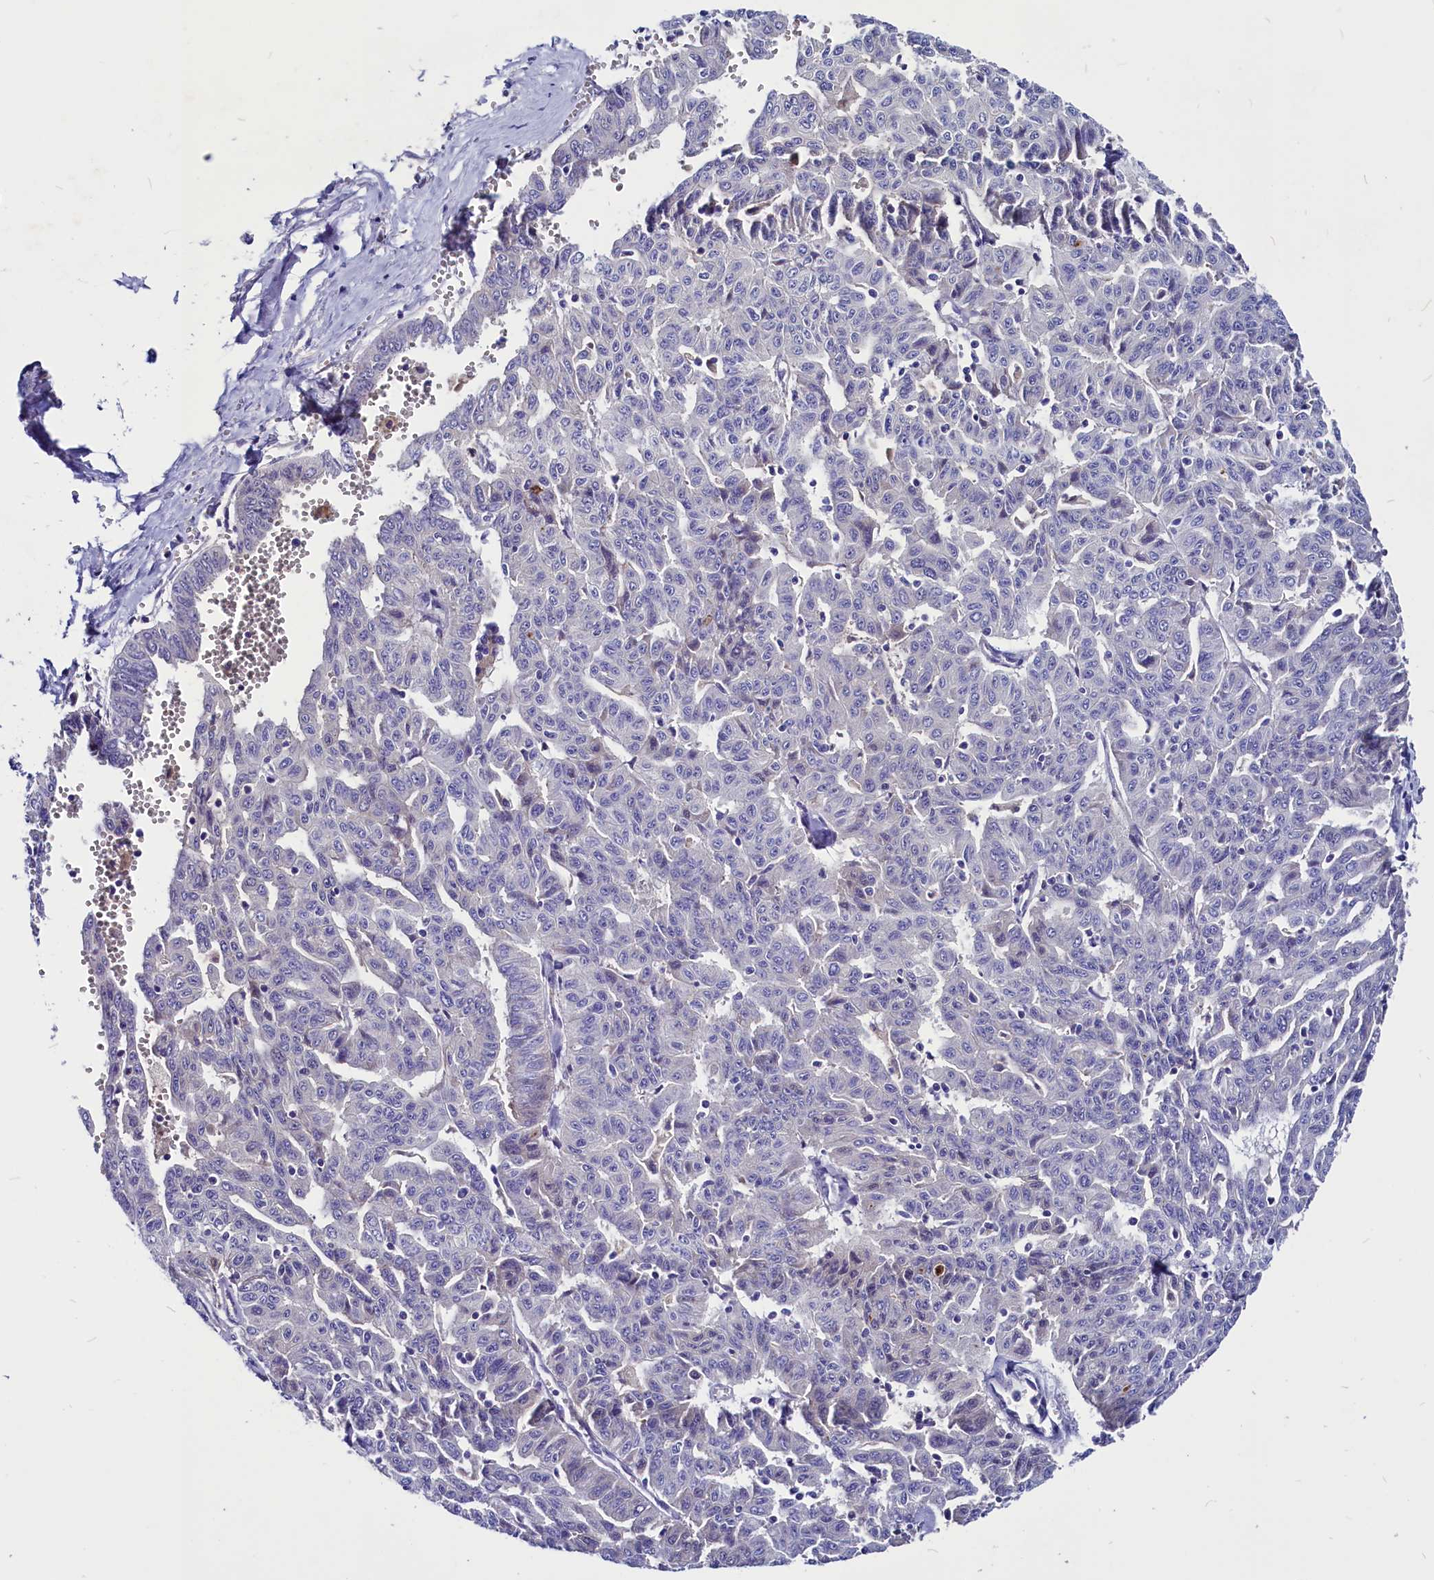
{"staining": {"intensity": "negative", "quantity": "none", "location": "none"}, "tissue": "liver cancer", "cell_type": "Tumor cells", "image_type": "cancer", "snomed": [{"axis": "morphology", "description": "Cholangiocarcinoma"}, {"axis": "topography", "description": "Liver"}], "caption": "Immunohistochemical staining of human cholangiocarcinoma (liver) exhibits no significant expression in tumor cells.", "gene": "CCBE1", "patient": {"sex": "female", "age": 77}}